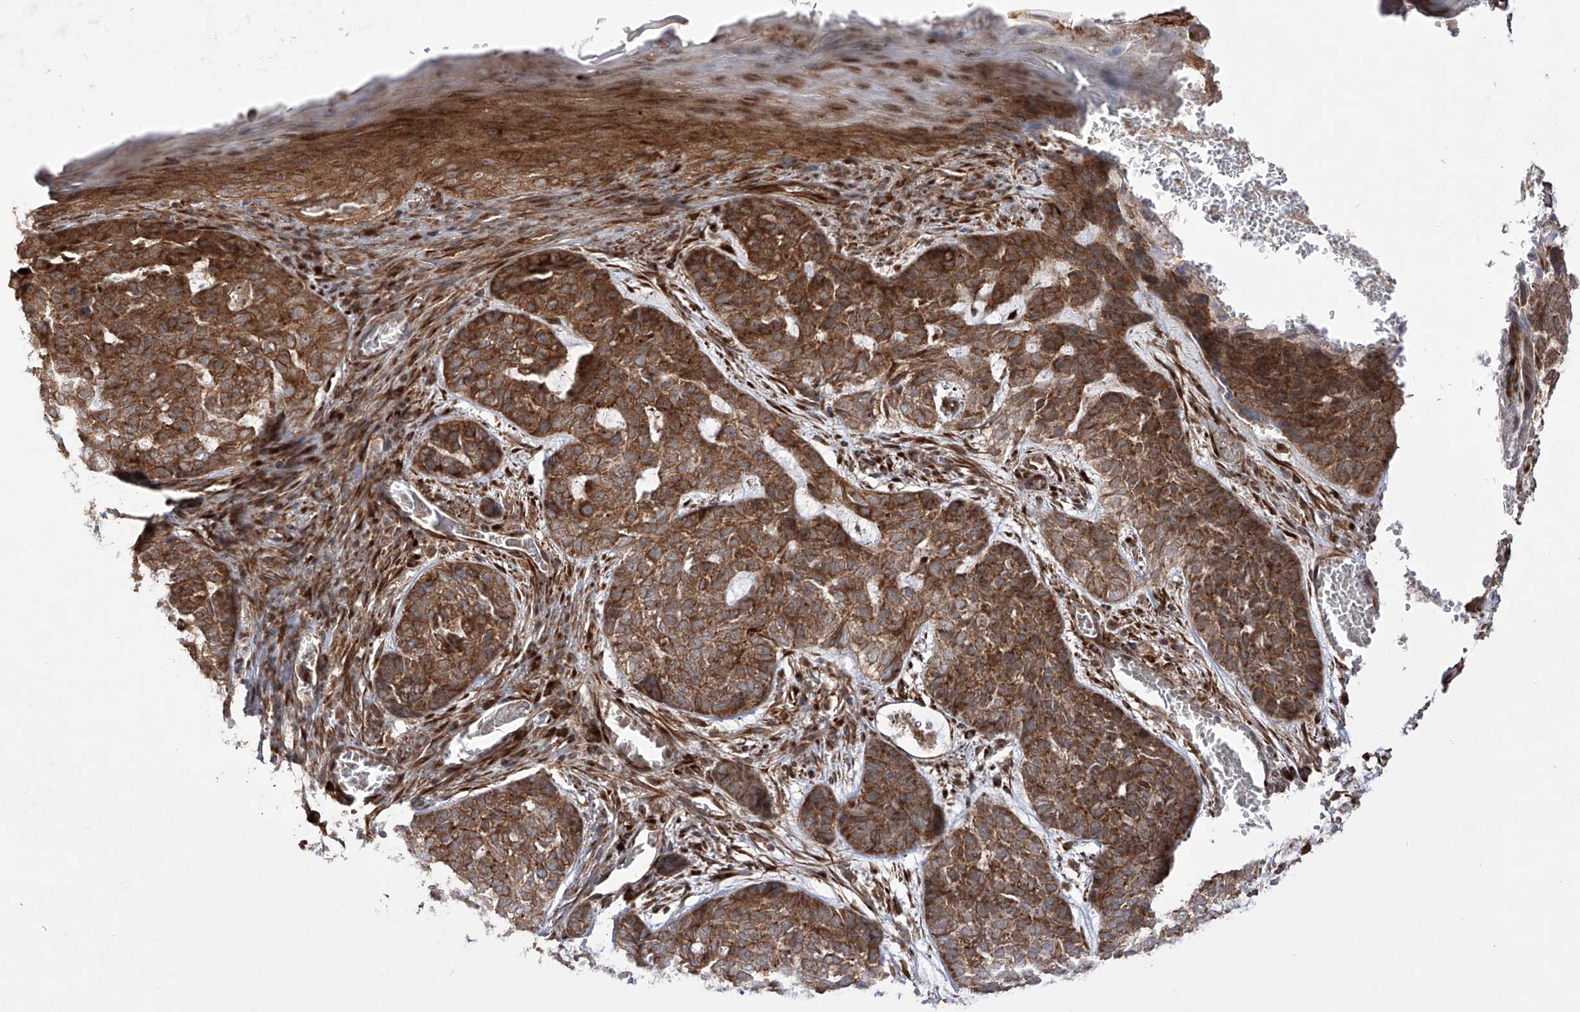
{"staining": {"intensity": "strong", "quantity": ">75%", "location": "cytoplasmic/membranous"}, "tissue": "skin cancer", "cell_type": "Tumor cells", "image_type": "cancer", "snomed": [{"axis": "morphology", "description": "Basal cell carcinoma"}, {"axis": "topography", "description": "Skin"}], "caption": "Basal cell carcinoma (skin) stained with a protein marker demonstrates strong staining in tumor cells.", "gene": "YKT6", "patient": {"sex": "female", "age": 64}}